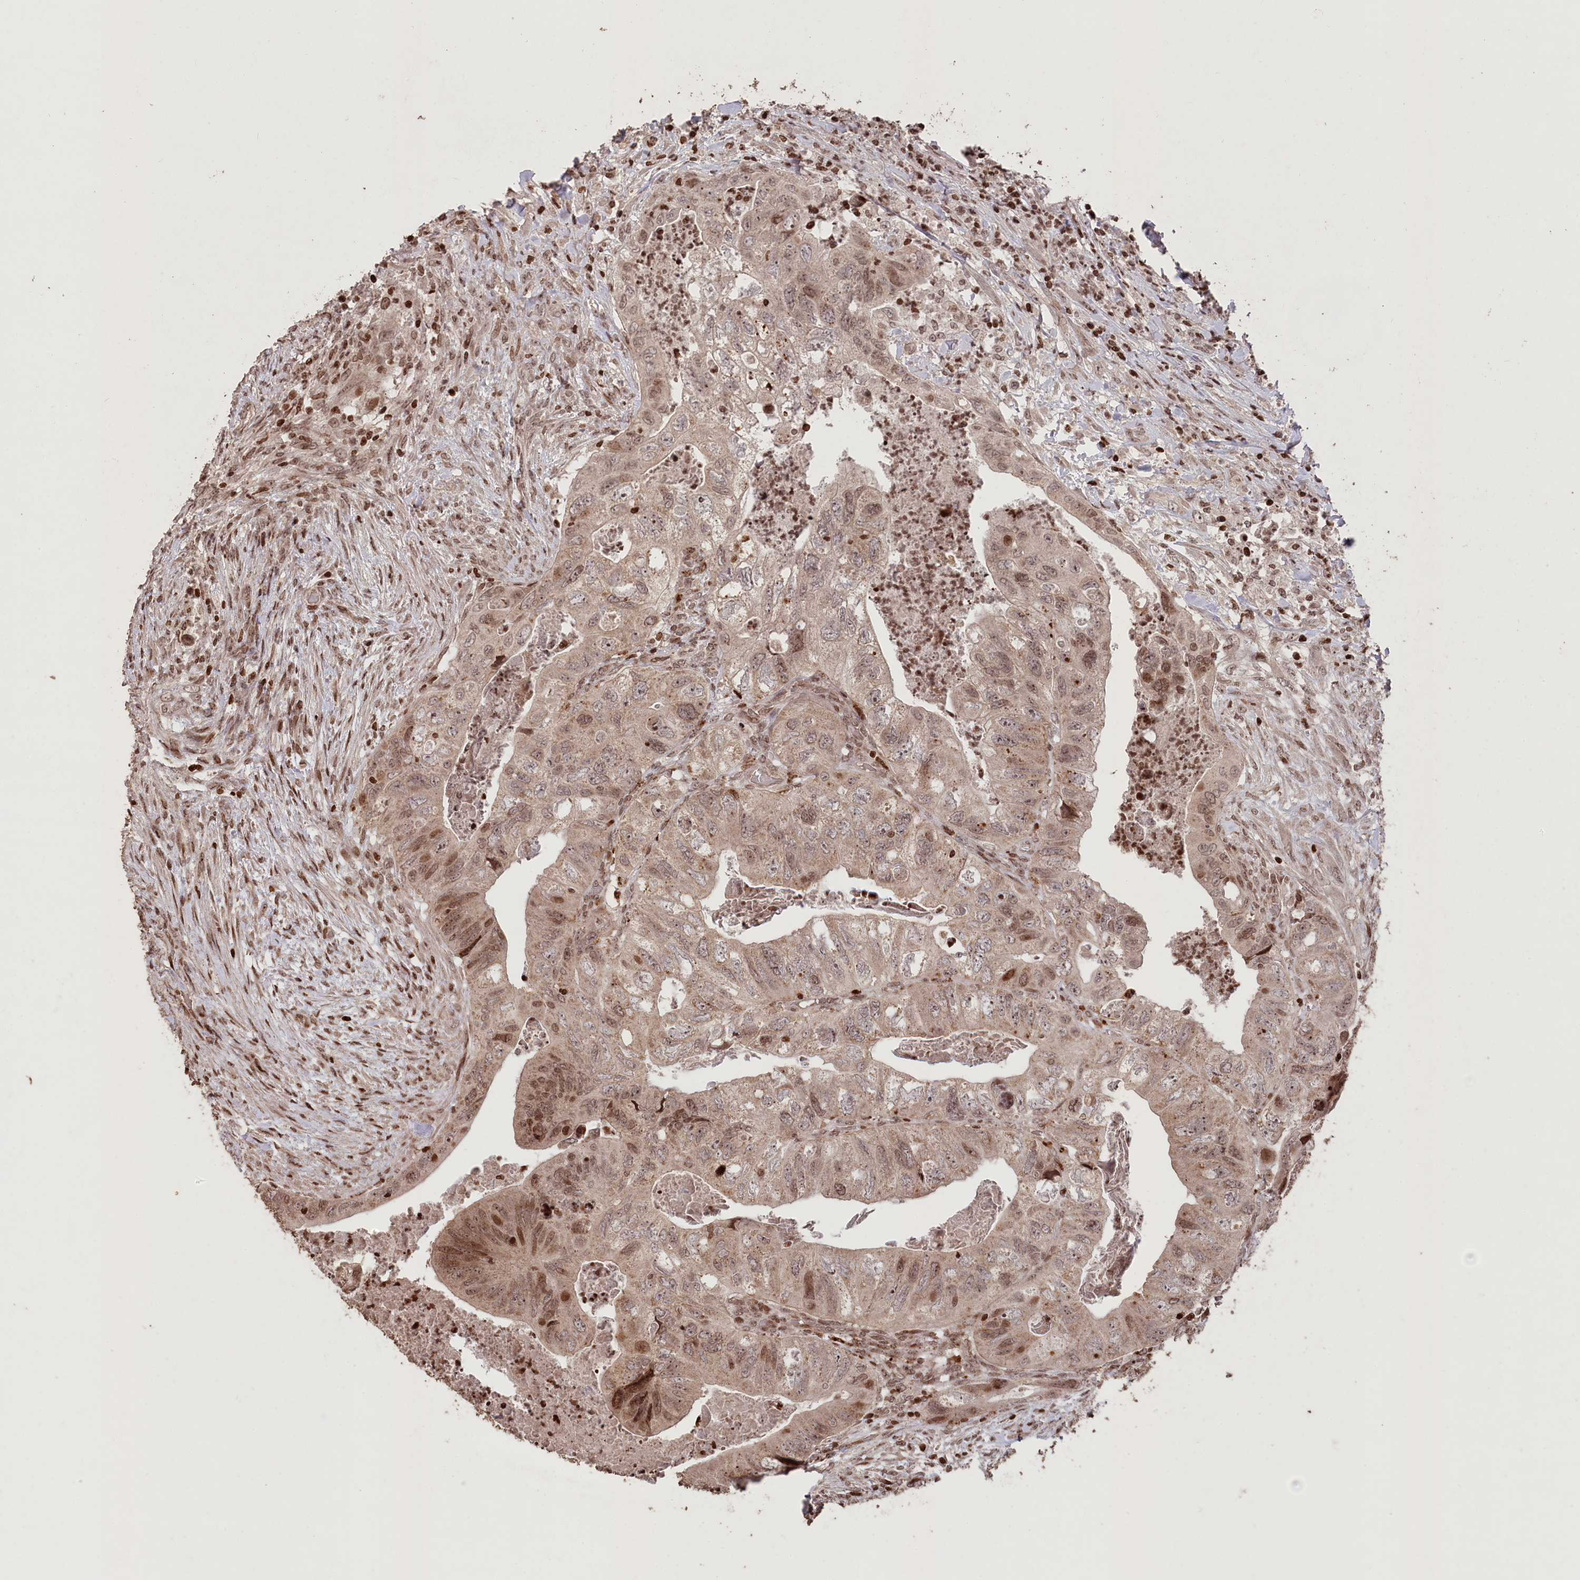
{"staining": {"intensity": "moderate", "quantity": ">75%", "location": "cytoplasmic/membranous,nuclear"}, "tissue": "colorectal cancer", "cell_type": "Tumor cells", "image_type": "cancer", "snomed": [{"axis": "morphology", "description": "Adenocarcinoma, NOS"}, {"axis": "topography", "description": "Rectum"}], "caption": "Tumor cells exhibit moderate cytoplasmic/membranous and nuclear staining in about >75% of cells in colorectal adenocarcinoma.", "gene": "CCSER2", "patient": {"sex": "male", "age": 63}}